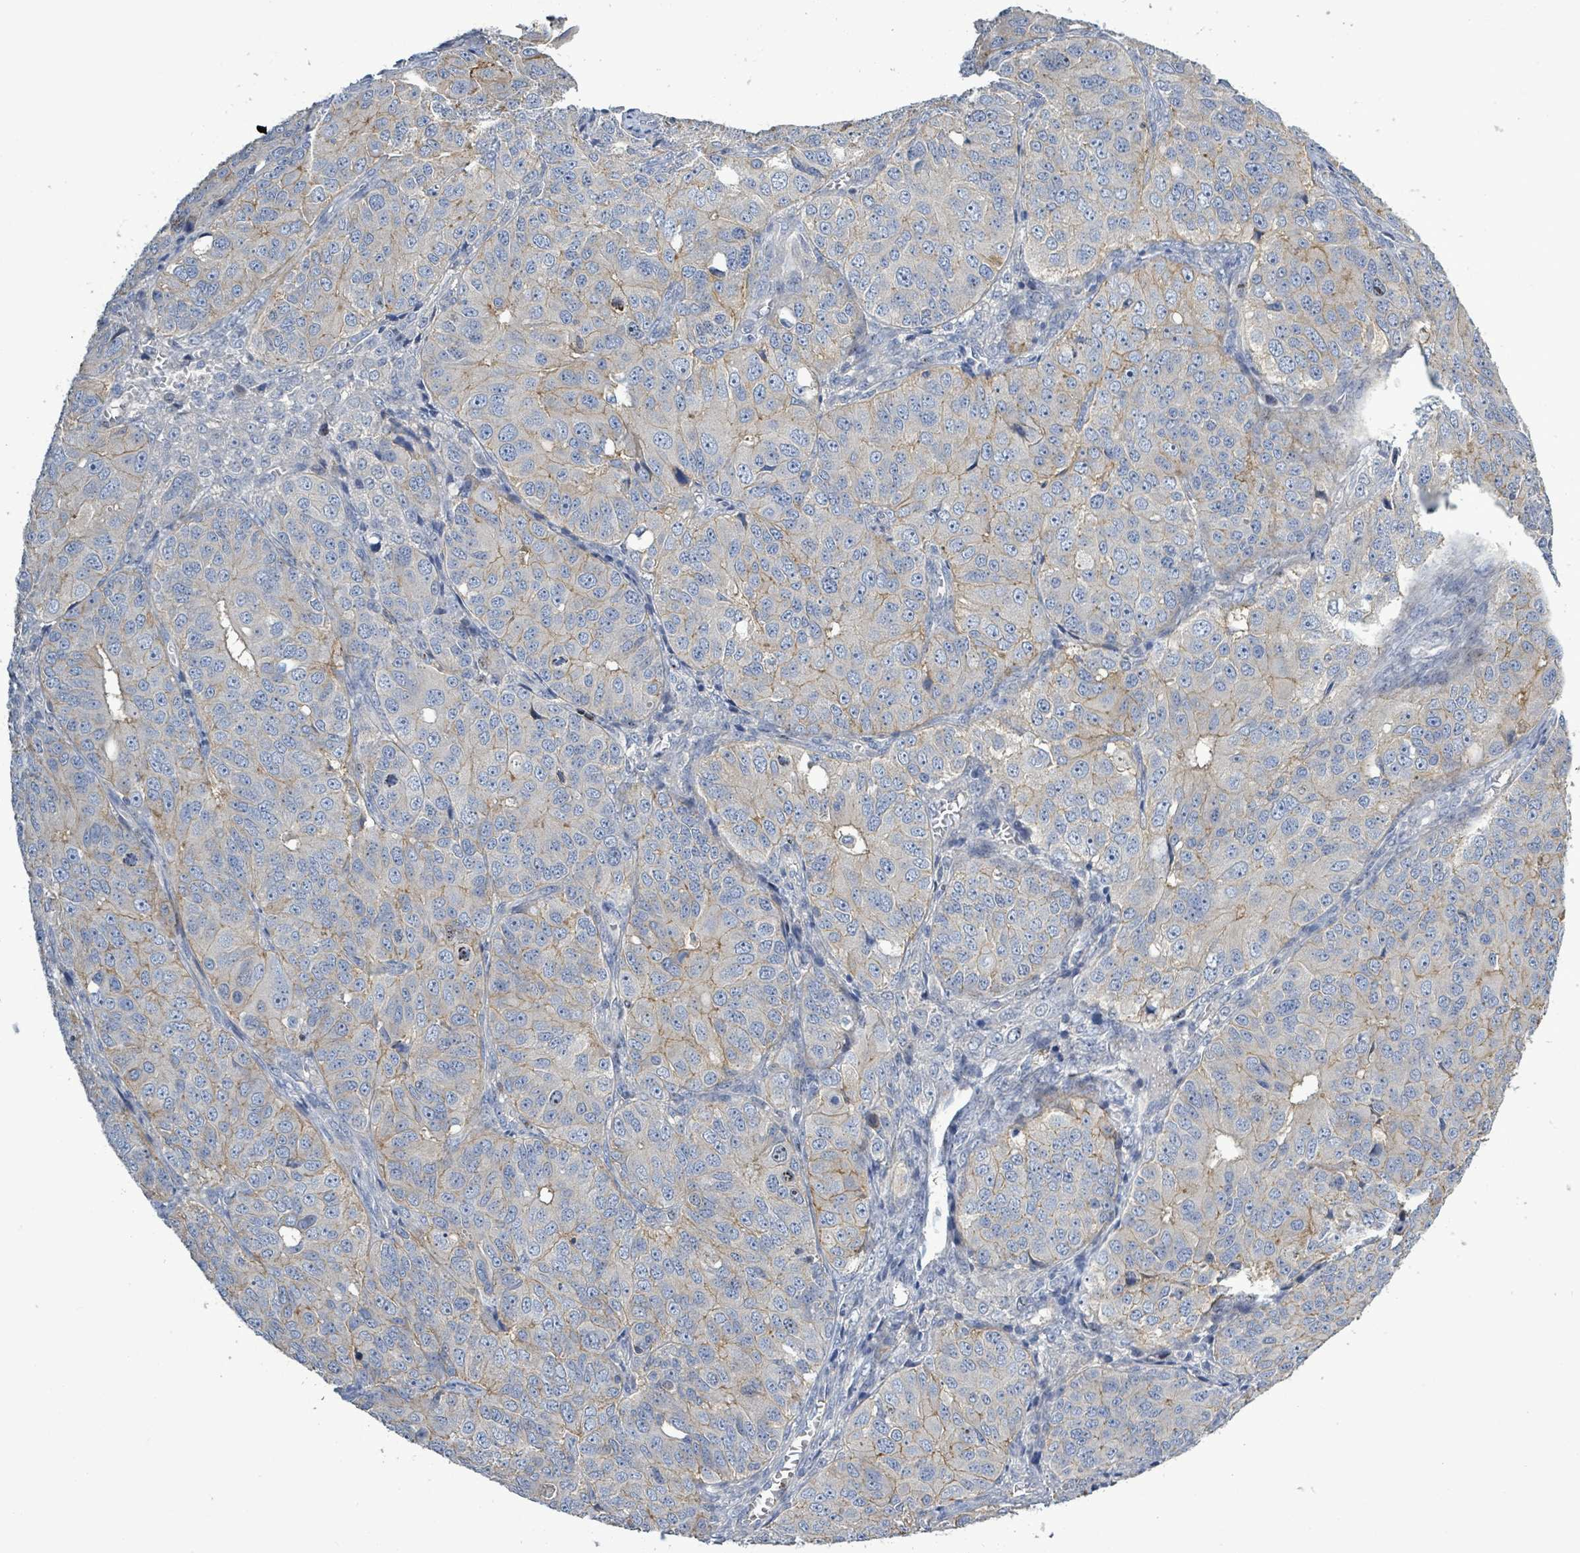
{"staining": {"intensity": "weak", "quantity": "<25%", "location": "cytoplasmic/membranous"}, "tissue": "ovarian cancer", "cell_type": "Tumor cells", "image_type": "cancer", "snomed": [{"axis": "morphology", "description": "Carcinoma, endometroid"}, {"axis": "topography", "description": "Ovary"}], "caption": "This is an IHC micrograph of human ovarian endometroid carcinoma. There is no positivity in tumor cells.", "gene": "KRAS", "patient": {"sex": "female", "age": 51}}